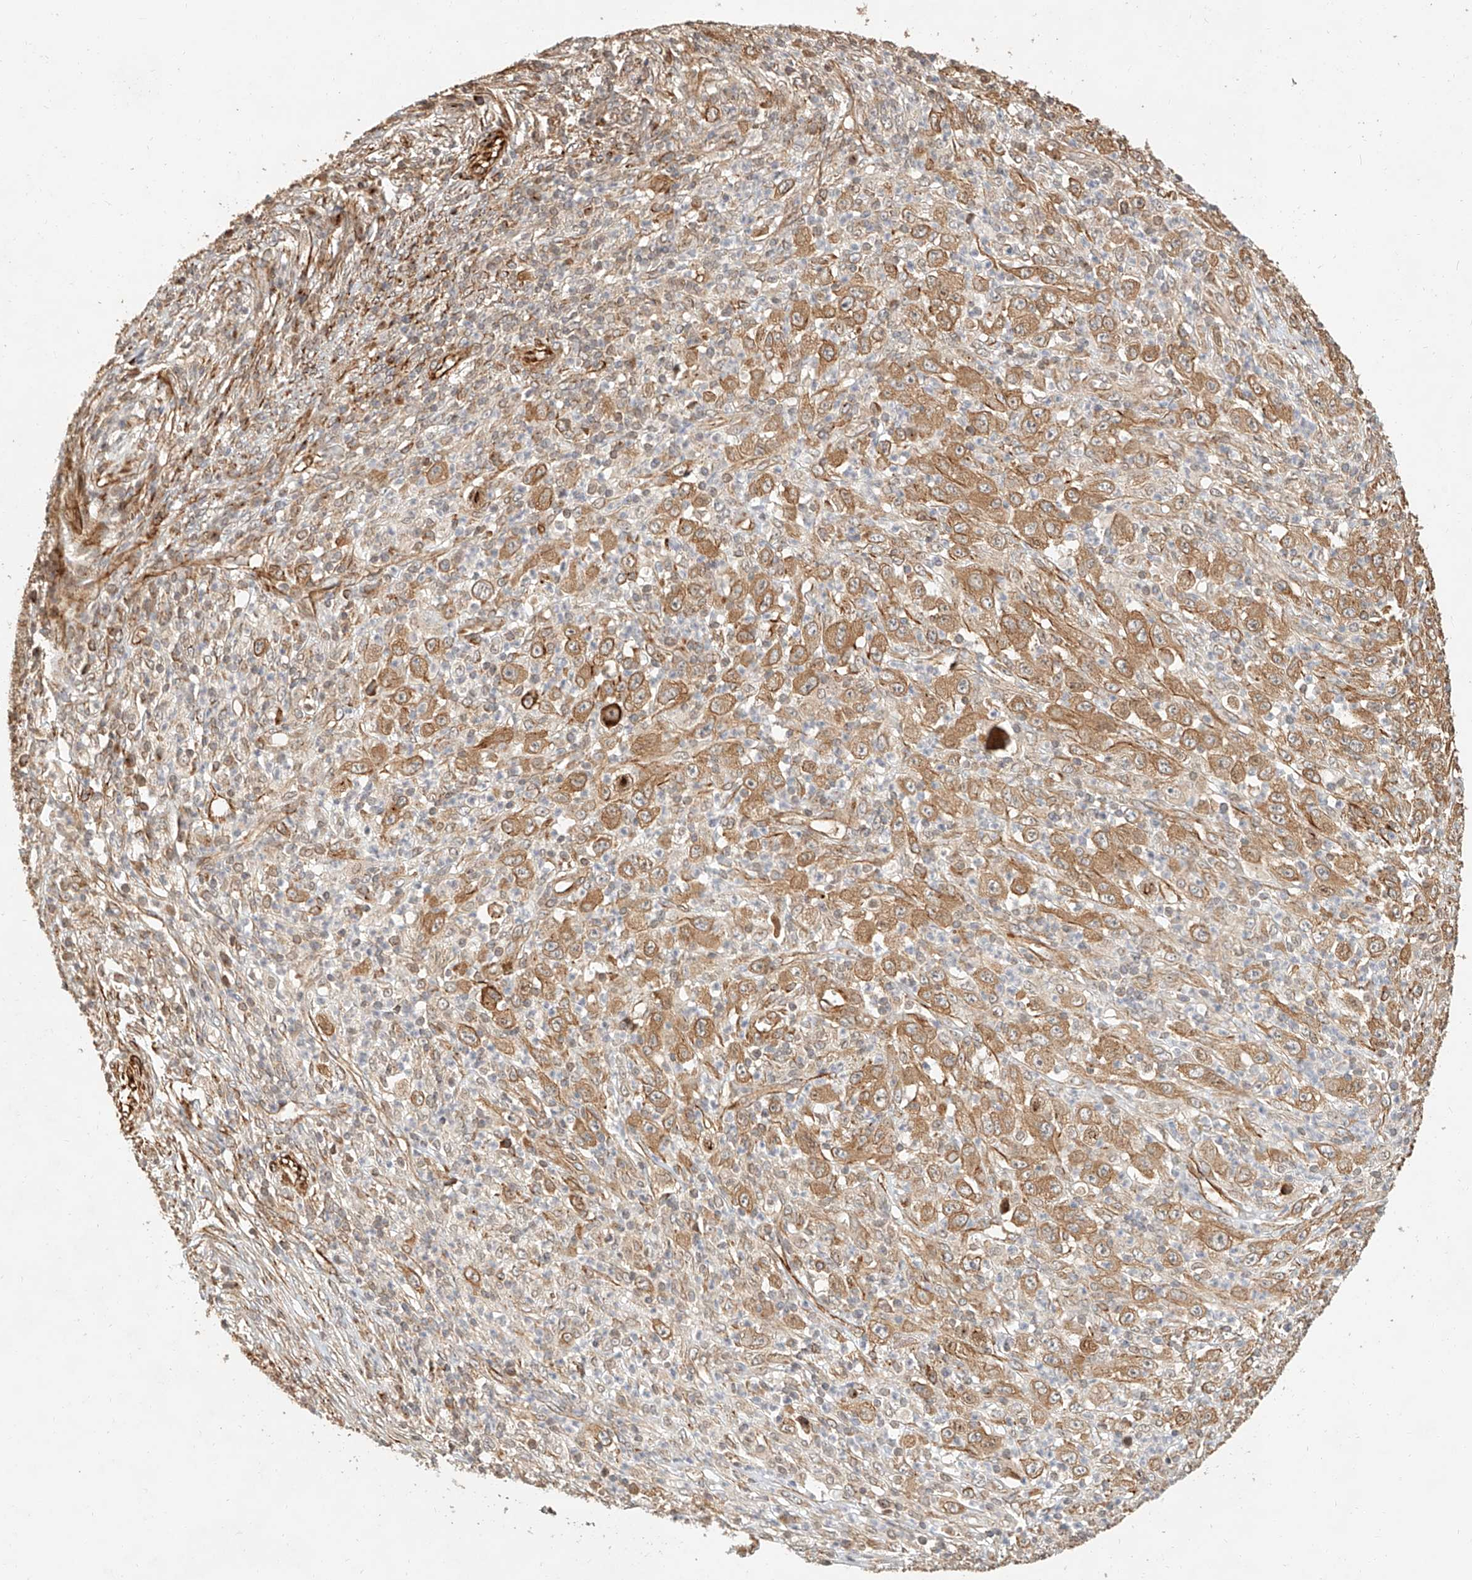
{"staining": {"intensity": "moderate", "quantity": ">75%", "location": "cytoplasmic/membranous"}, "tissue": "melanoma", "cell_type": "Tumor cells", "image_type": "cancer", "snomed": [{"axis": "morphology", "description": "Malignant melanoma, Metastatic site"}, {"axis": "topography", "description": "Skin"}], "caption": "Human melanoma stained for a protein (brown) demonstrates moderate cytoplasmic/membranous positive expression in about >75% of tumor cells.", "gene": "NAP1L1", "patient": {"sex": "female", "age": 56}}